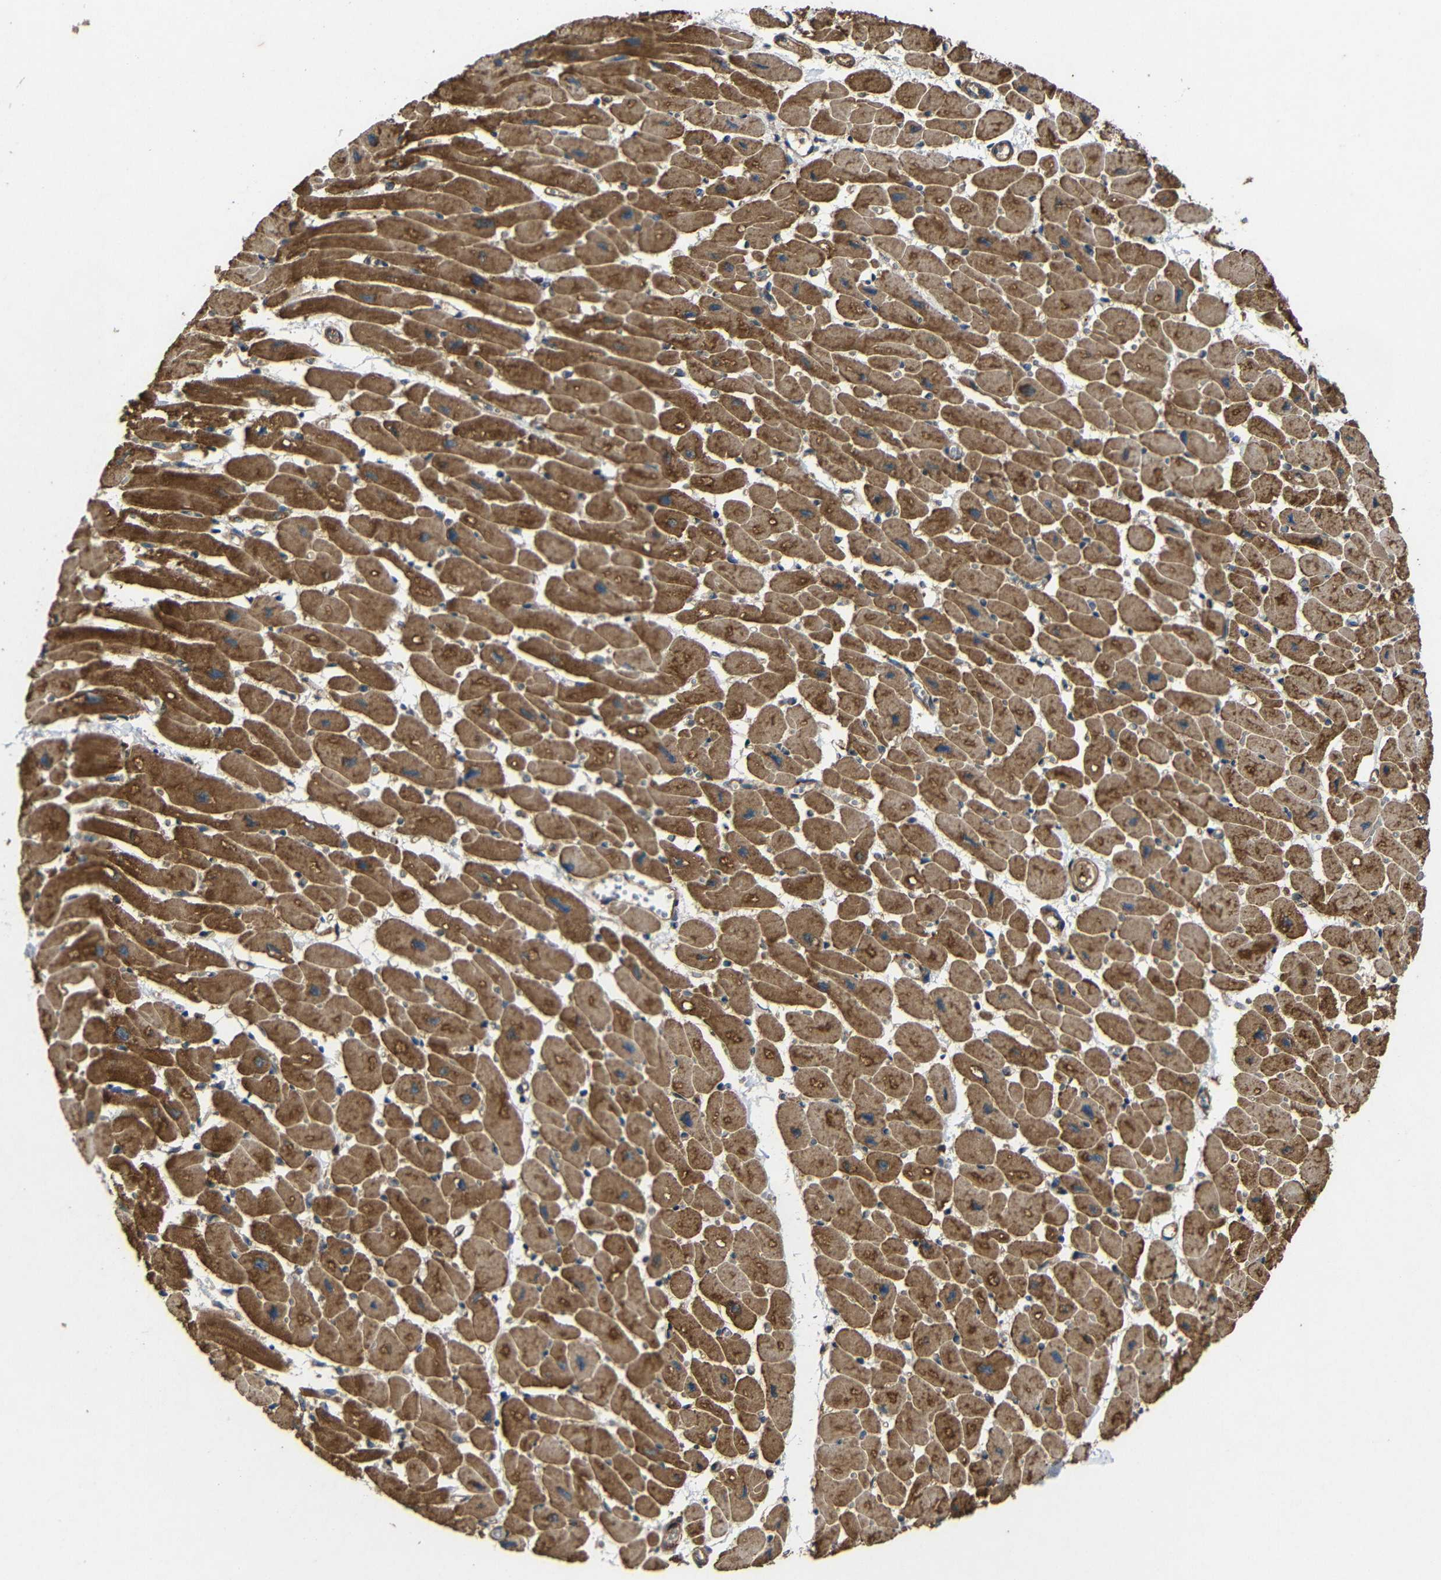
{"staining": {"intensity": "moderate", "quantity": ">75%", "location": "cytoplasmic/membranous"}, "tissue": "heart muscle", "cell_type": "Cardiomyocytes", "image_type": "normal", "snomed": [{"axis": "morphology", "description": "Normal tissue, NOS"}, {"axis": "topography", "description": "Heart"}], "caption": "A medium amount of moderate cytoplasmic/membranous staining is present in about >75% of cardiomyocytes in unremarkable heart muscle. The staining was performed using DAB (3,3'-diaminobenzidine), with brown indicating positive protein expression. Nuclei are stained blue with hematoxylin.", "gene": "EIF2S1", "patient": {"sex": "female", "age": 54}}